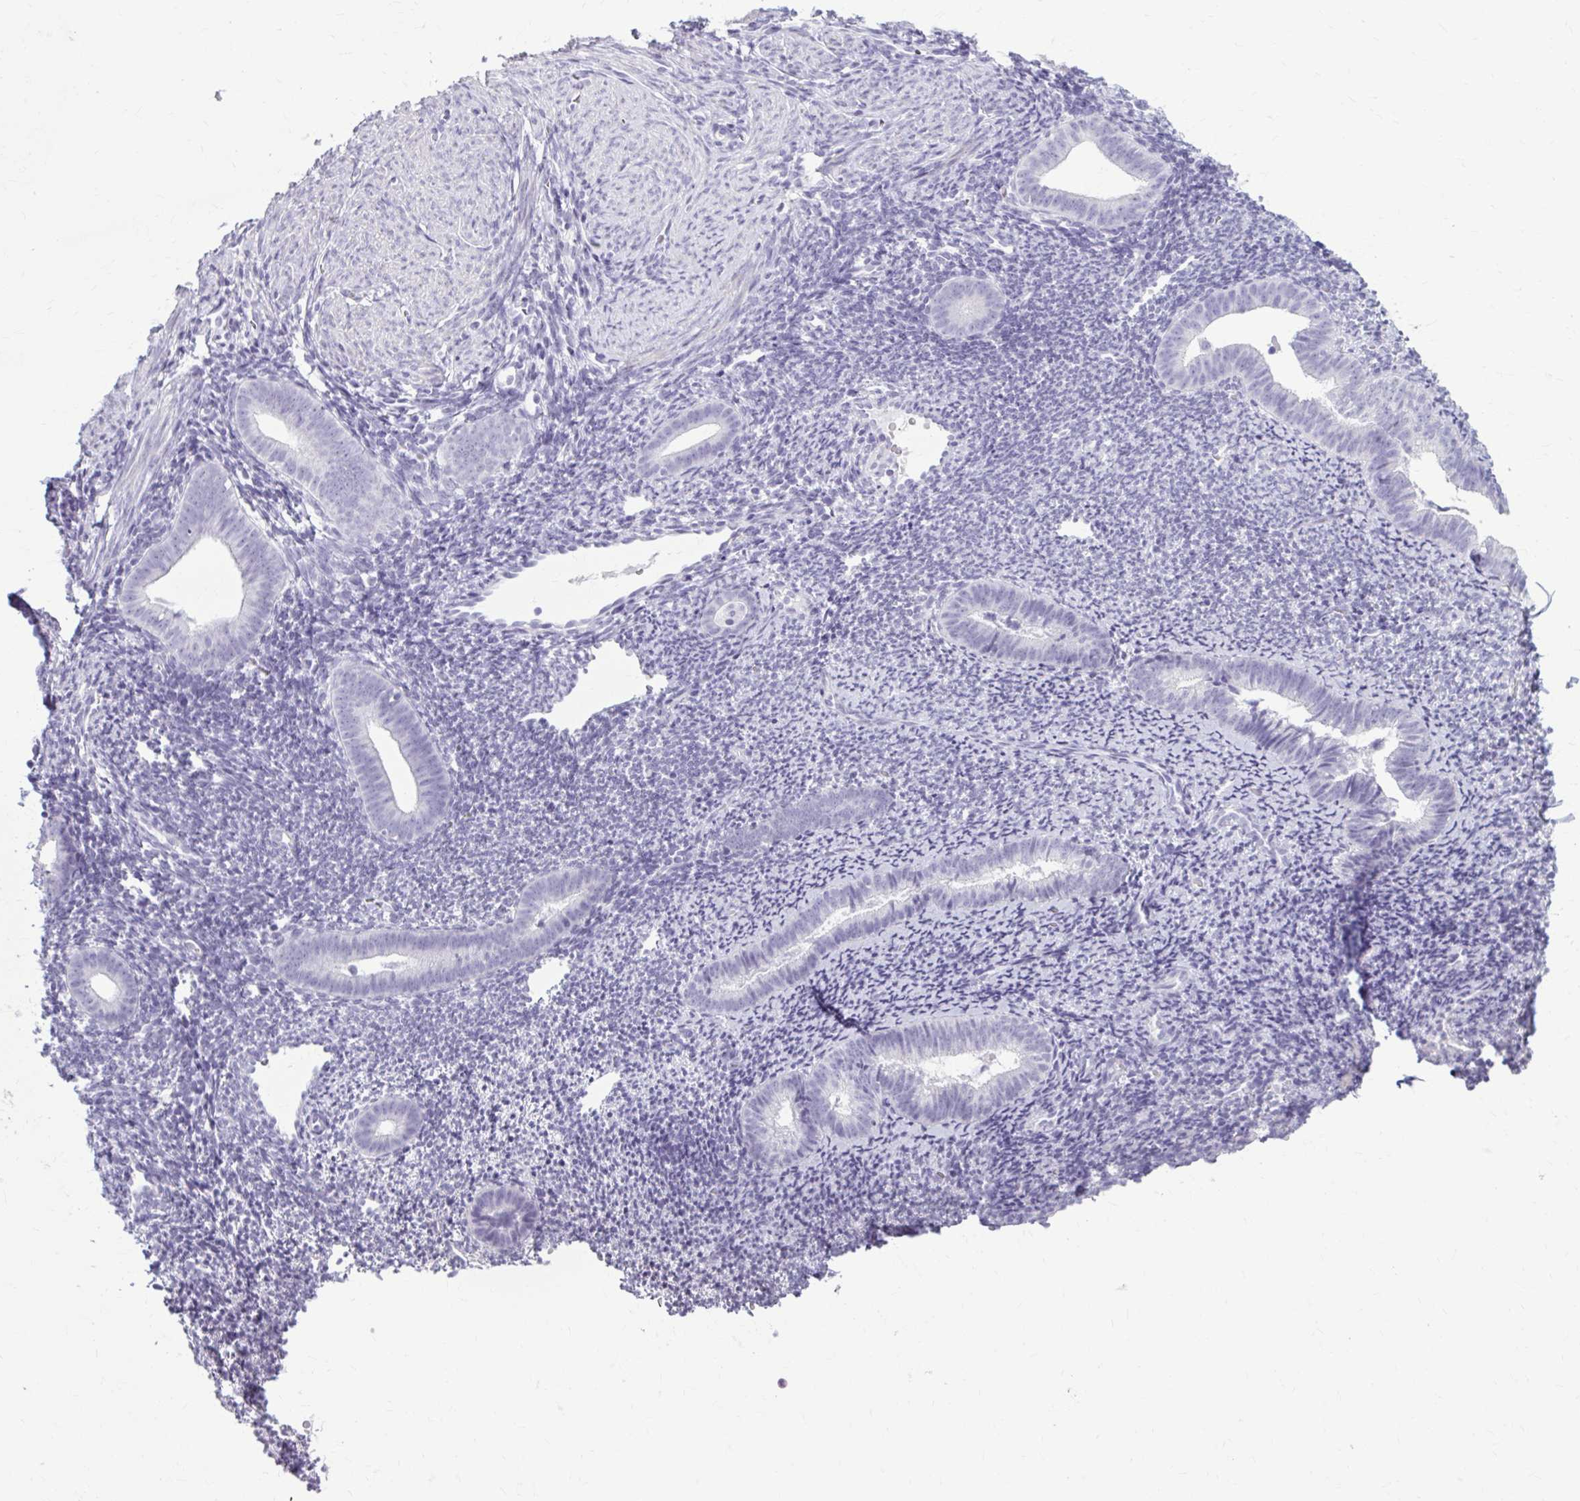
{"staining": {"intensity": "negative", "quantity": "none", "location": "none"}, "tissue": "endometrium", "cell_type": "Cells in endometrial stroma", "image_type": "normal", "snomed": [{"axis": "morphology", "description": "Normal tissue, NOS"}, {"axis": "topography", "description": "Endometrium"}], "caption": "Immunohistochemistry micrograph of benign endometrium: human endometrium stained with DAB (3,3'-diaminobenzidine) demonstrates no significant protein staining in cells in endometrial stroma. (Immunohistochemistry, brightfield microscopy, high magnification).", "gene": "OR4B1", "patient": {"sex": "female", "age": 39}}